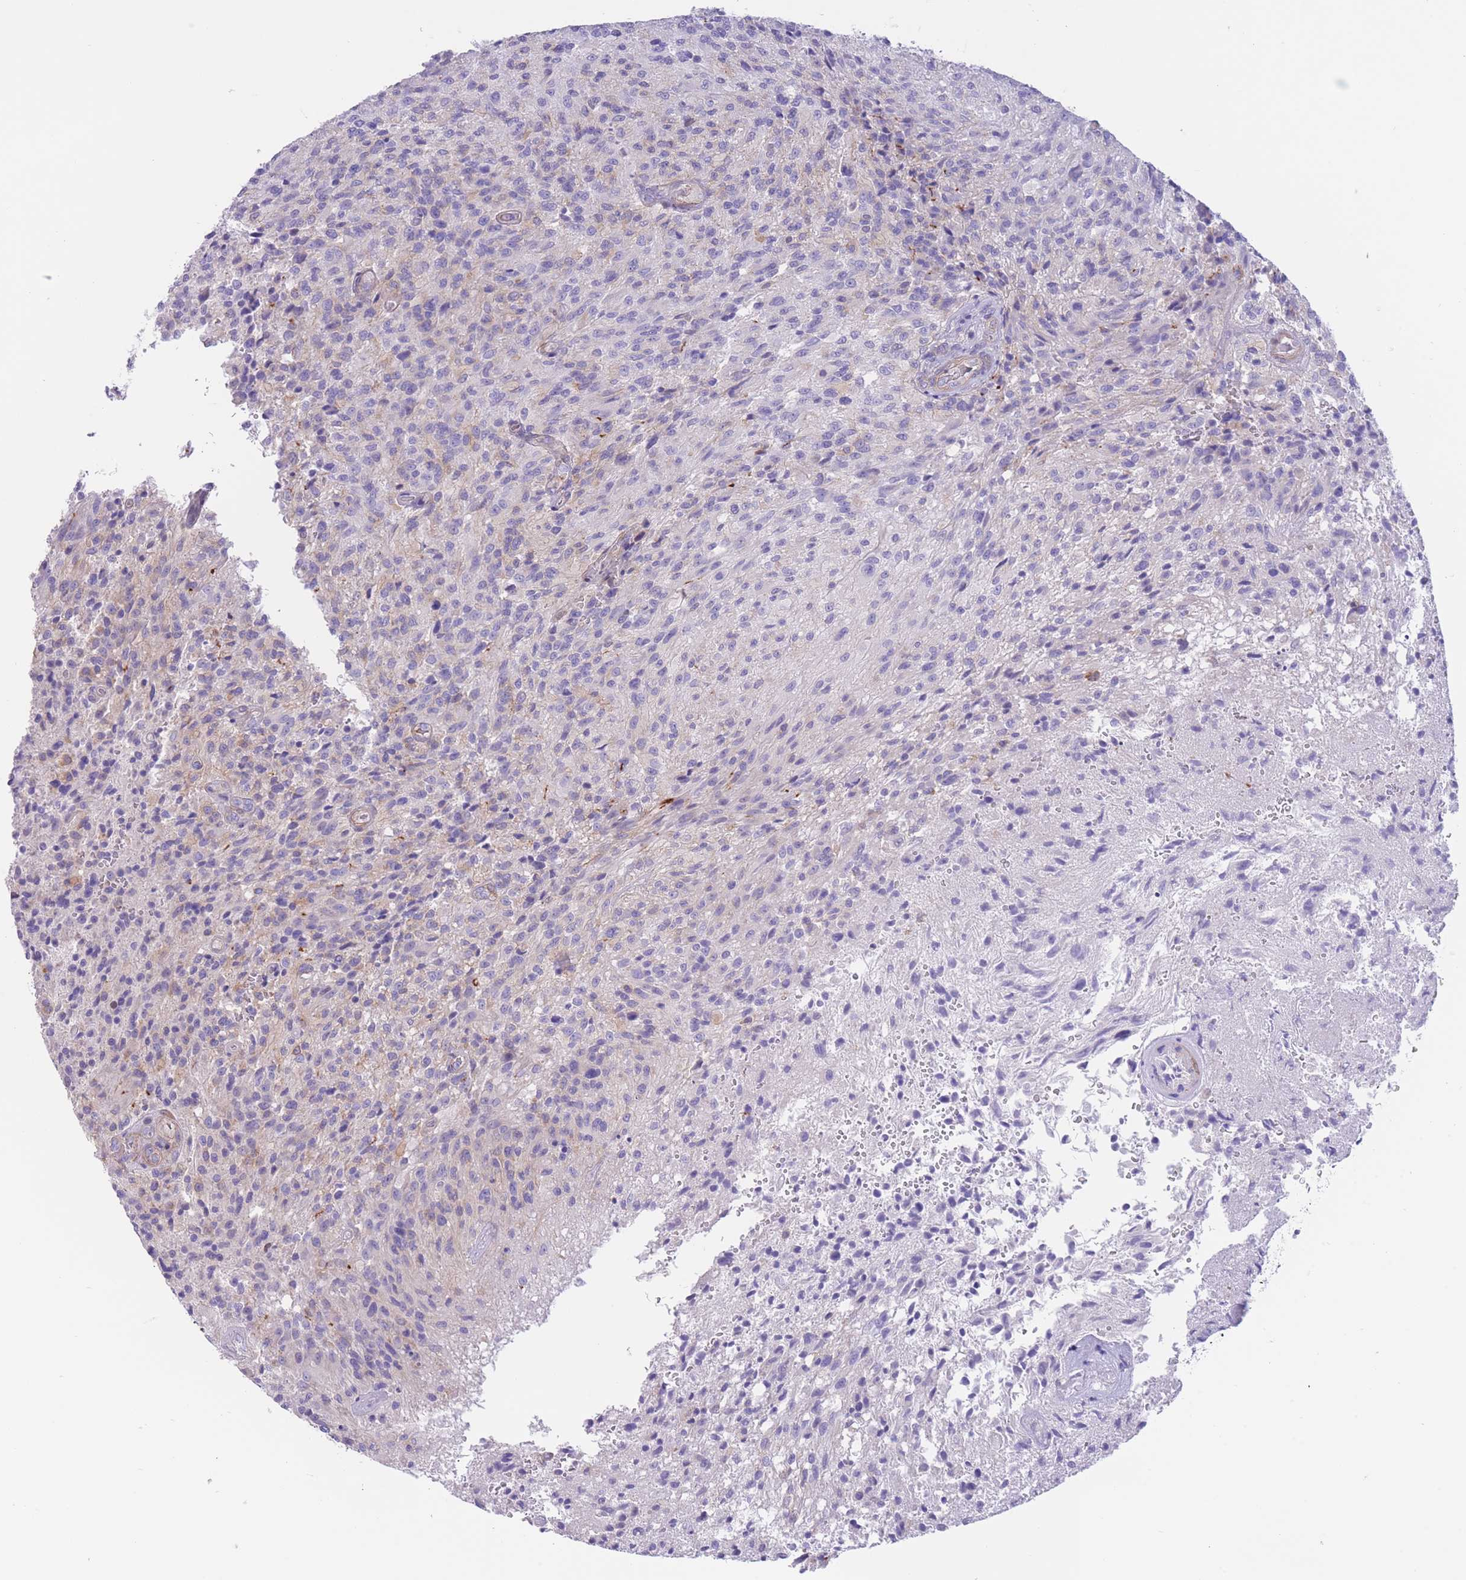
{"staining": {"intensity": "negative", "quantity": "none", "location": "none"}, "tissue": "glioma", "cell_type": "Tumor cells", "image_type": "cancer", "snomed": [{"axis": "morphology", "description": "Normal tissue, NOS"}, {"axis": "morphology", "description": "Glioma, malignant, High grade"}, {"axis": "topography", "description": "Cerebral cortex"}], "caption": "An image of glioma stained for a protein displays no brown staining in tumor cells.", "gene": "LDB3", "patient": {"sex": "male", "age": 56}}